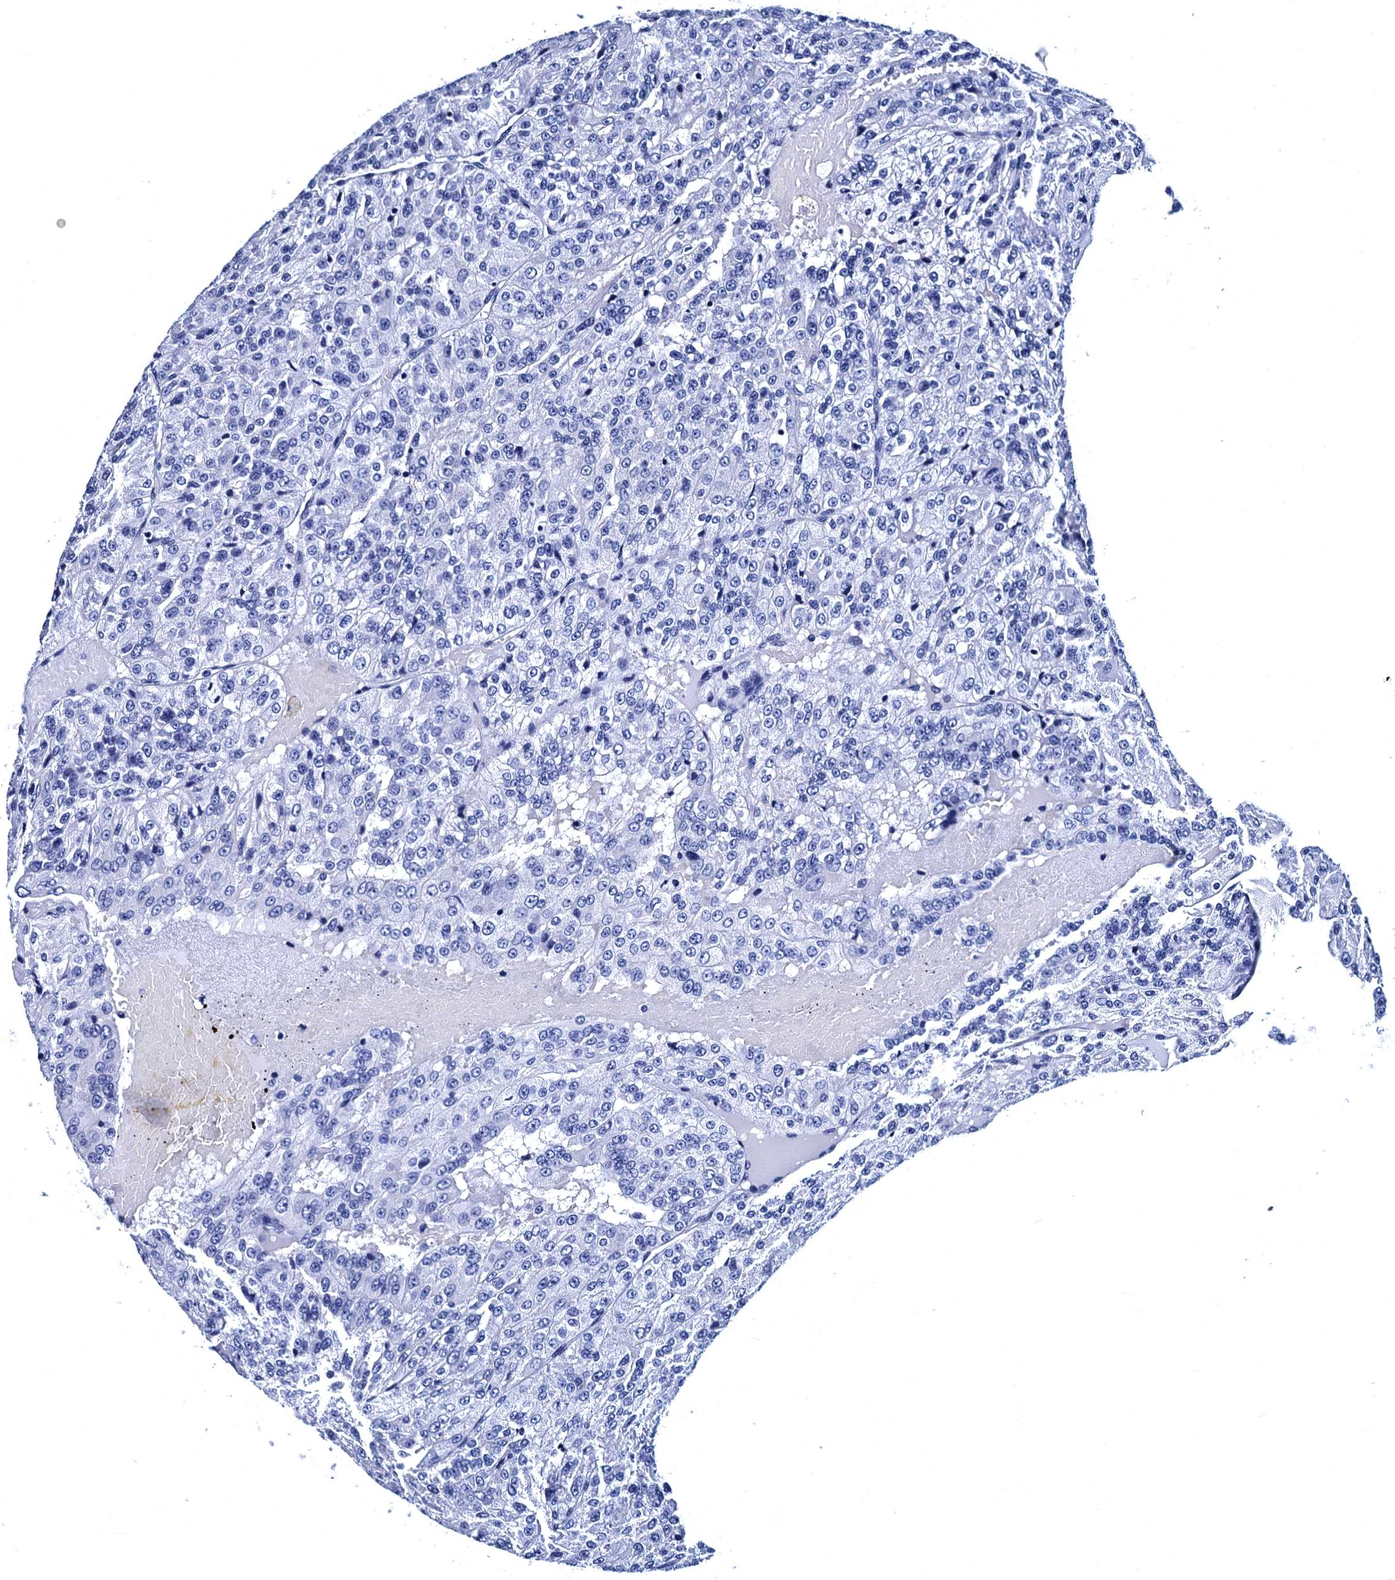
{"staining": {"intensity": "negative", "quantity": "none", "location": "none"}, "tissue": "renal cancer", "cell_type": "Tumor cells", "image_type": "cancer", "snomed": [{"axis": "morphology", "description": "Adenocarcinoma, NOS"}, {"axis": "topography", "description": "Kidney"}], "caption": "Immunohistochemical staining of human renal cancer (adenocarcinoma) shows no significant staining in tumor cells.", "gene": "MYBPC3", "patient": {"sex": "female", "age": 63}}